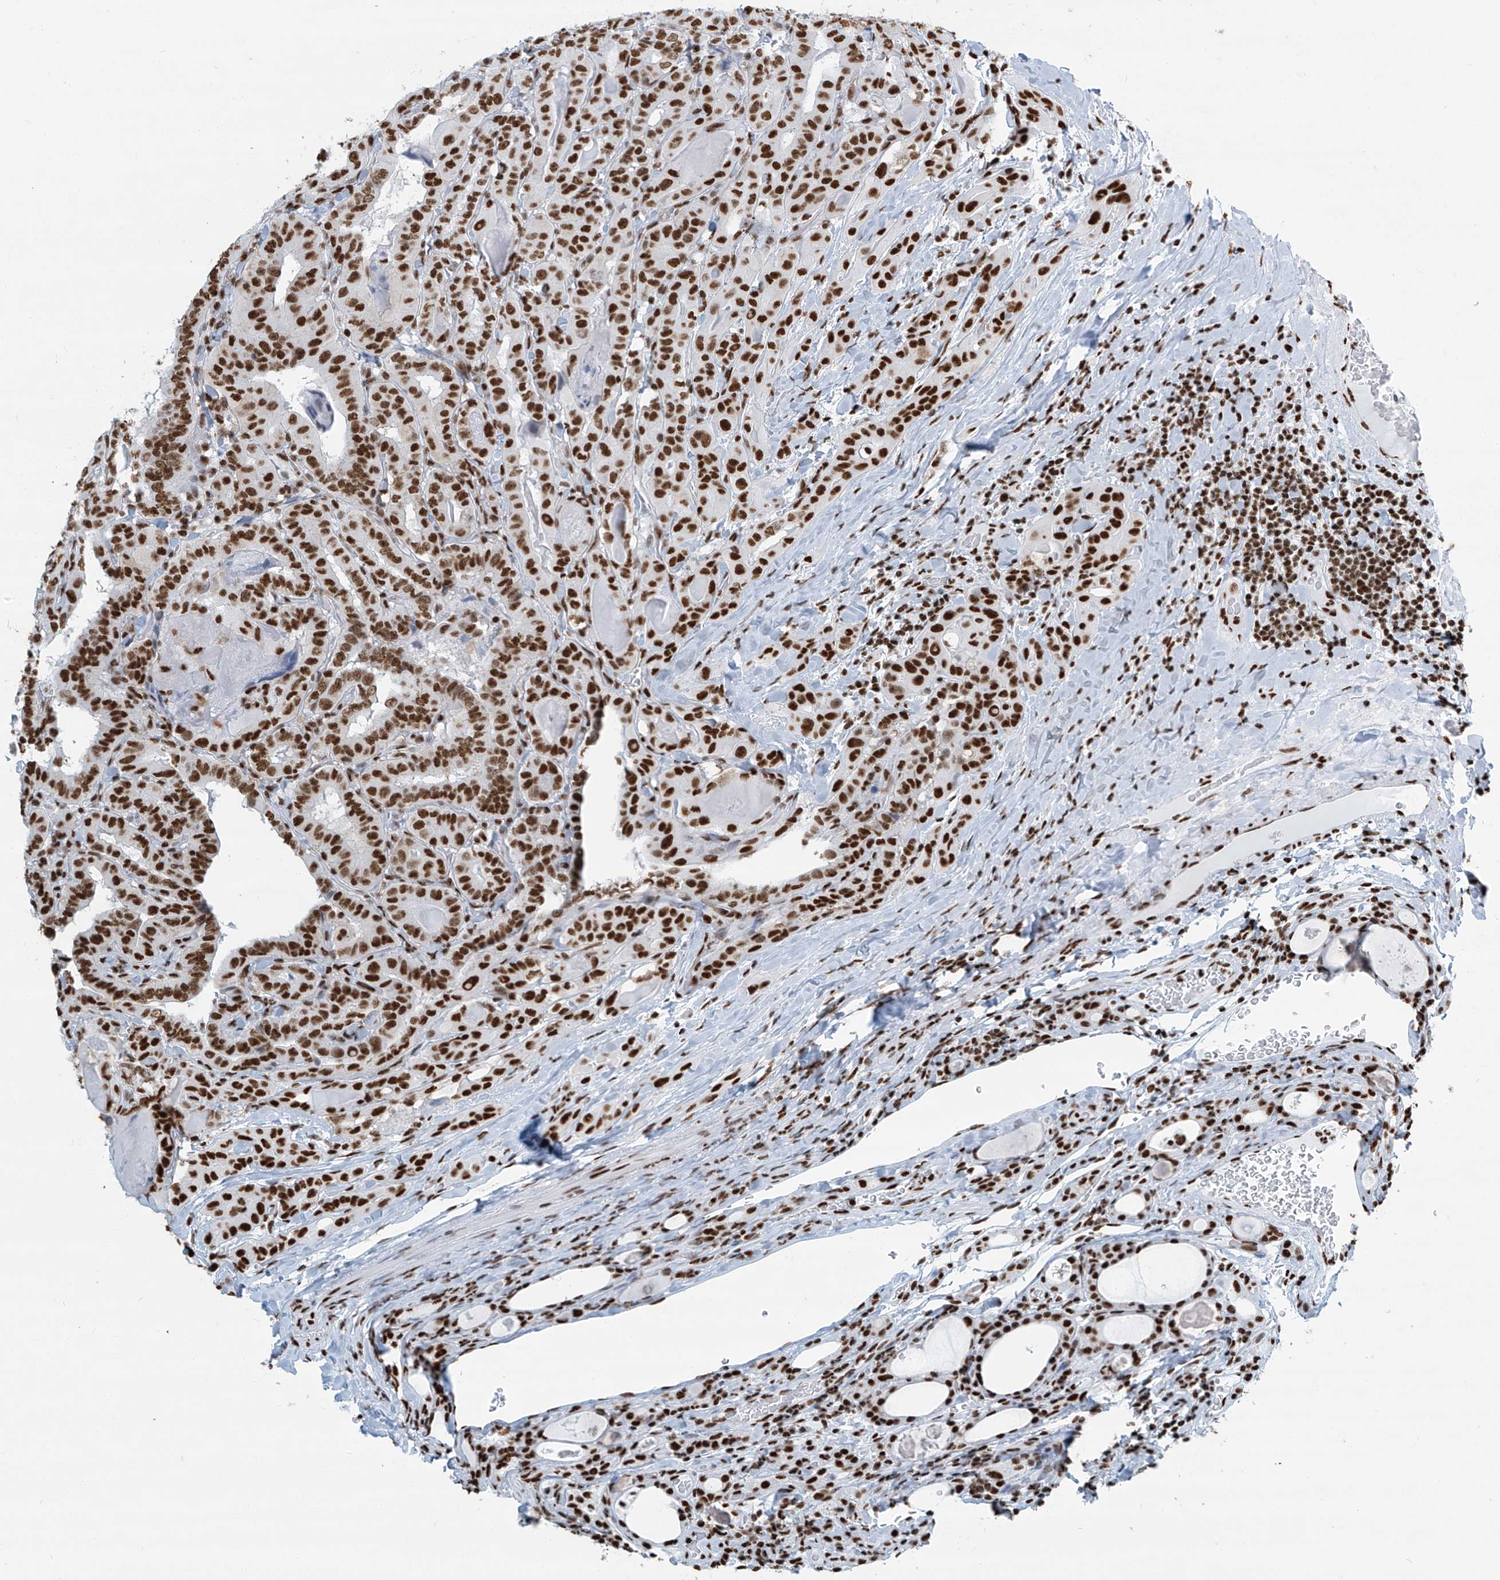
{"staining": {"intensity": "strong", "quantity": ">75%", "location": "nuclear"}, "tissue": "thyroid cancer", "cell_type": "Tumor cells", "image_type": "cancer", "snomed": [{"axis": "morphology", "description": "Papillary adenocarcinoma, NOS"}, {"axis": "topography", "description": "Thyroid gland"}], "caption": "Papillary adenocarcinoma (thyroid) stained for a protein reveals strong nuclear positivity in tumor cells. Immunohistochemistry stains the protein of interest in brown and the nuclei are stained blue.", "gene": "SARNP", "patient": {"sex": "female", "age": 72}}